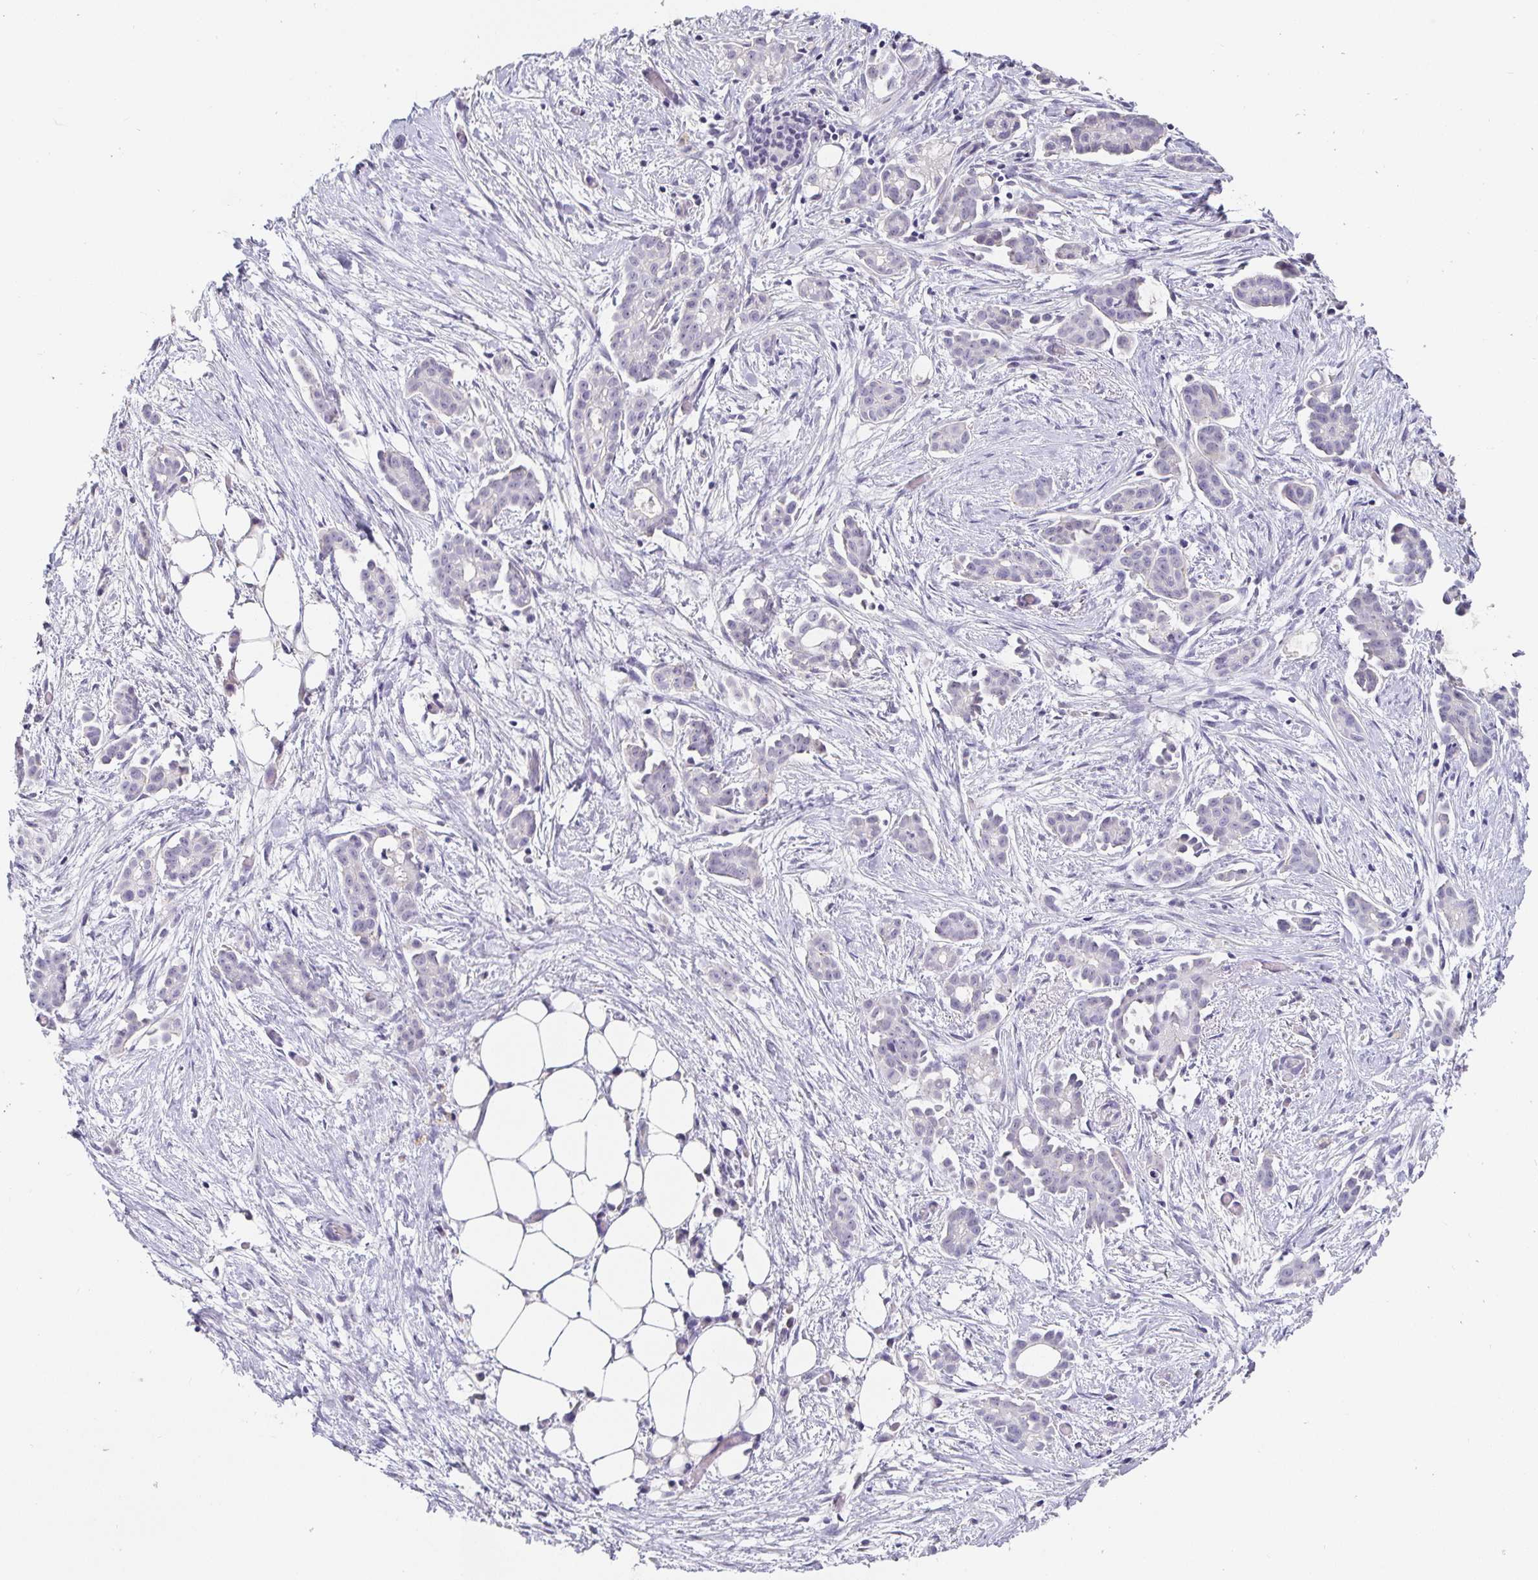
{"staining": {"intensity": "negative", "quantity": "none", "location": "none"}, "tissue": "ovarian cancer", "cell_type": "Tumor cells", "image_type": "cancer", "snomed": [{"axis": "morphology", "description": "Cystadenocarcinoma, serous, NOS"}, {"axis": "topography", "description": "Ovary"}], "caption": "Ovarian serous cystadenocarcinoma was stained to show a protein in brown. There is no significant staining in tumor cells.", "gene": "PDX1", "patient": {"sex": "female", "age": 50}}